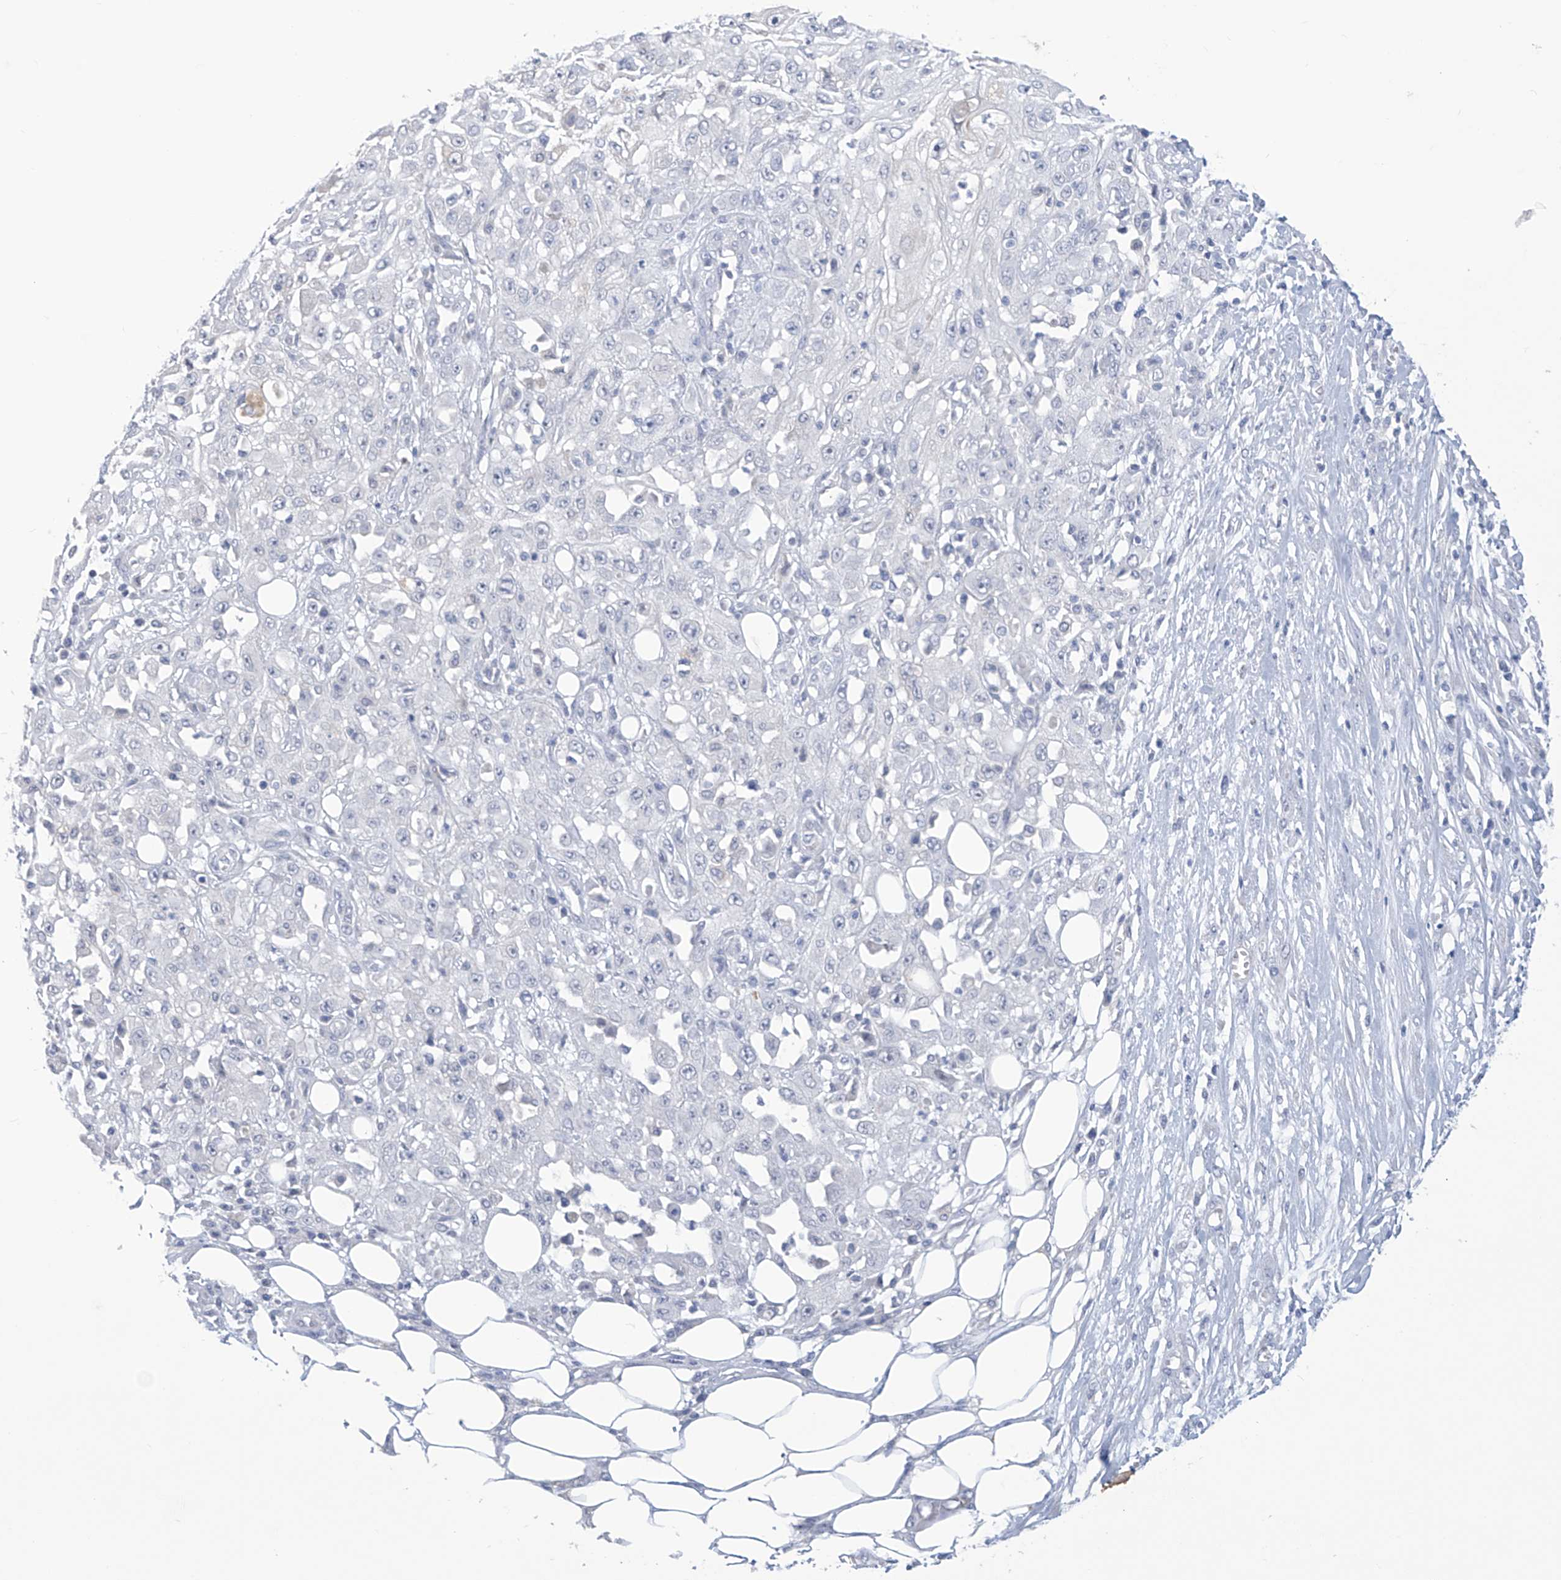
{"staining": {"intensity": "negative", "quantity": "none", "location": "none"}, "tissue": "skin cancer", "cell_type": "Tumor cells", "image_type": "cancer", "snomed": [{"axis": "morphology", "description": "Squamous cell carcinoma, NOS"}, {"axis": "morphology", "description": "Squamous cell carcinoma, metastatic, NOS"}, {"axis": "topography", "description": "Skin"}, {"axis": "topography", "description": "Lymph node"}], "caption": "Skin cancer was stained to show a protein in brown. There is no significant positivity in tumor cells.", "gene": "IBA57", "patient": {"sex": "male", "age": 75}}